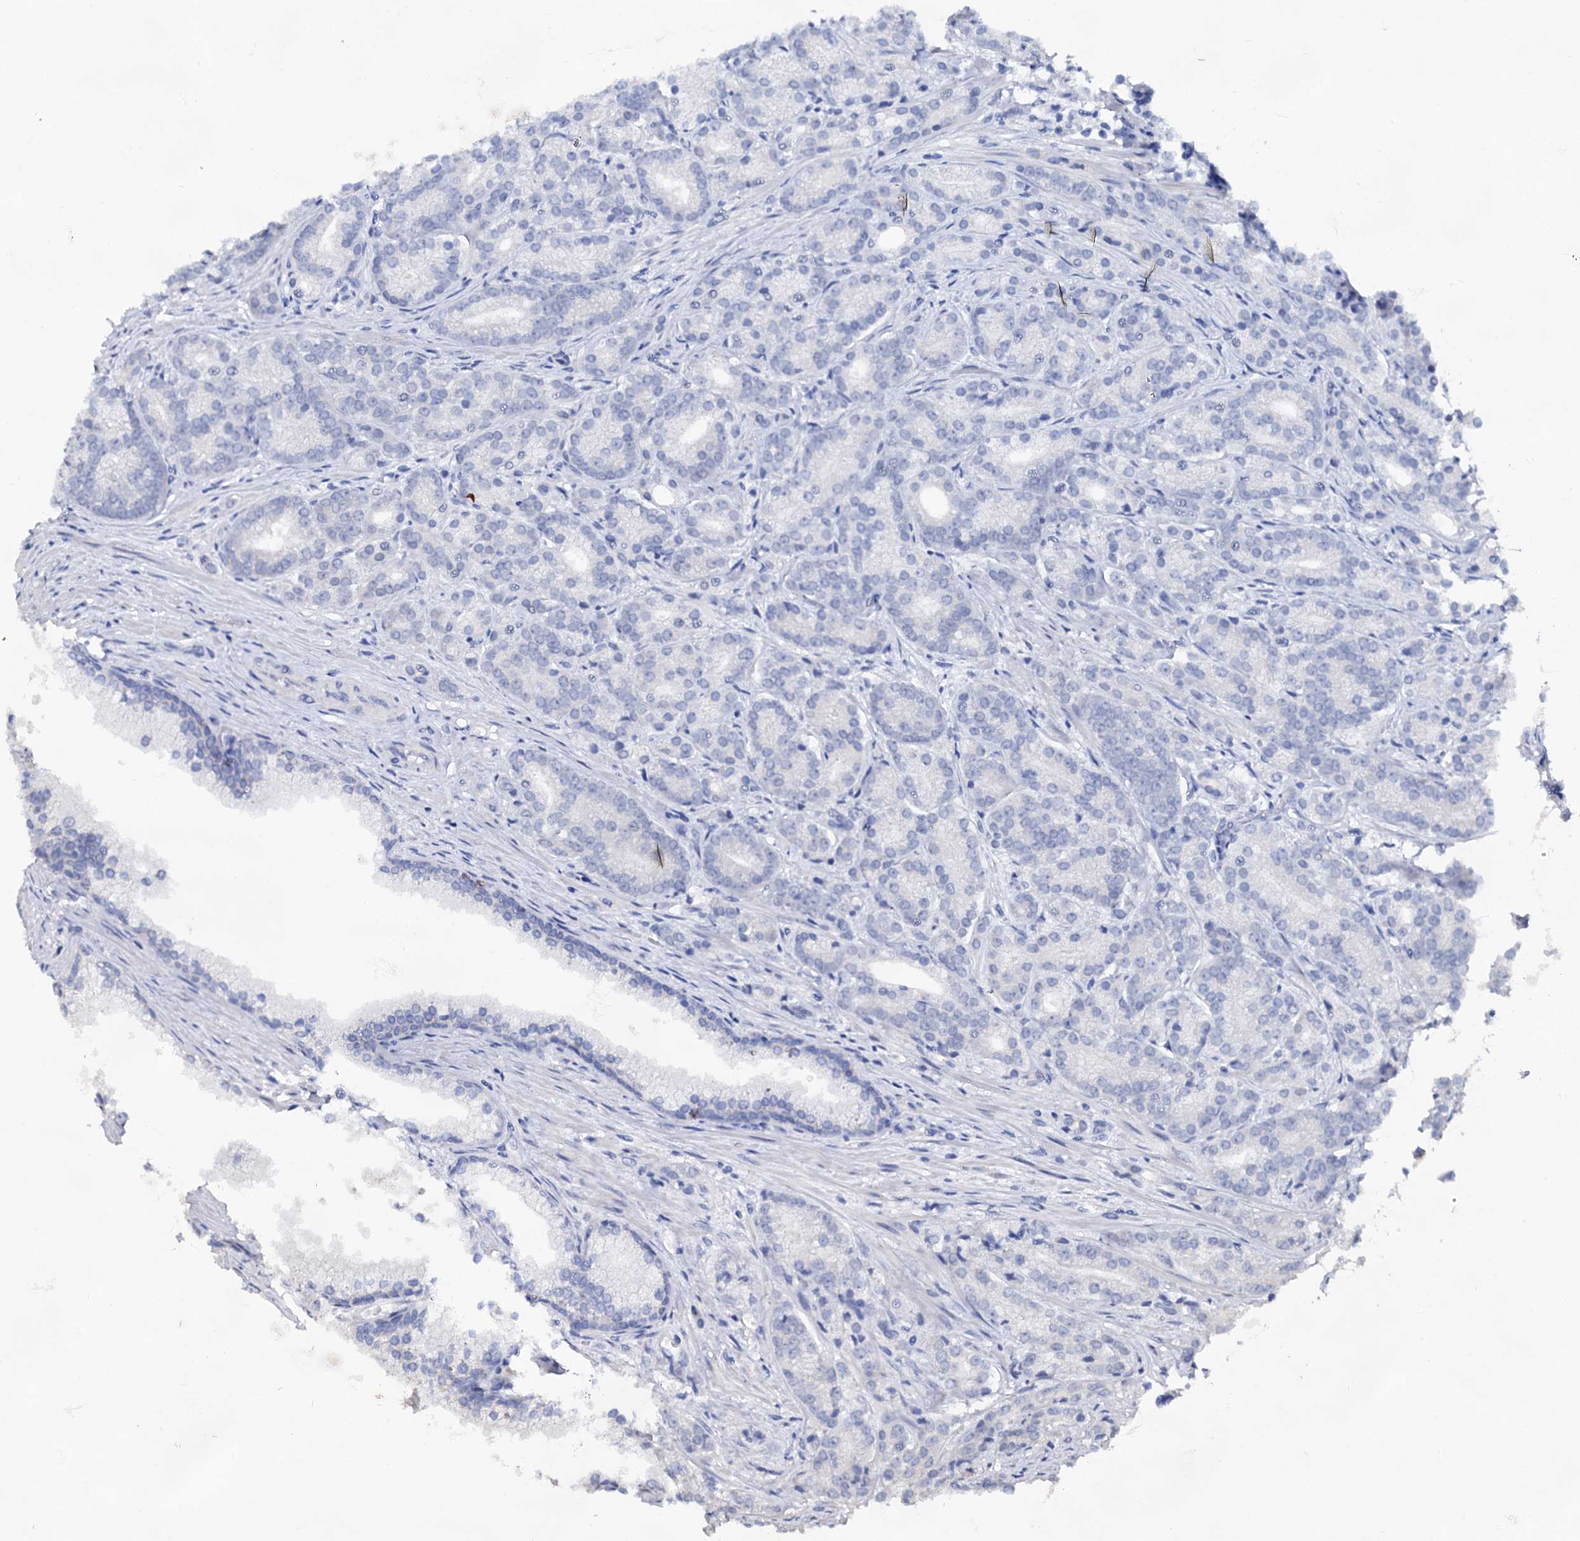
{"staining": {"intensity": "negative", "quantity": "none", "location": "none"}, "tissue": "prostate cancer", "cell_type": "Tumor cells", "image_type": "cancer", "snomed": [{"axis": "morphology", "description": "Adenocarcinoma, Low grade"}, {"axis": "topography", "description": "Prostate"}], "caption": "DAB immunohistochemical staining of prostate cancer reveals no significant staining in tumor cells.", "gene": "CAPRIN2", "patient": {"sex": "male", "age": 71}}